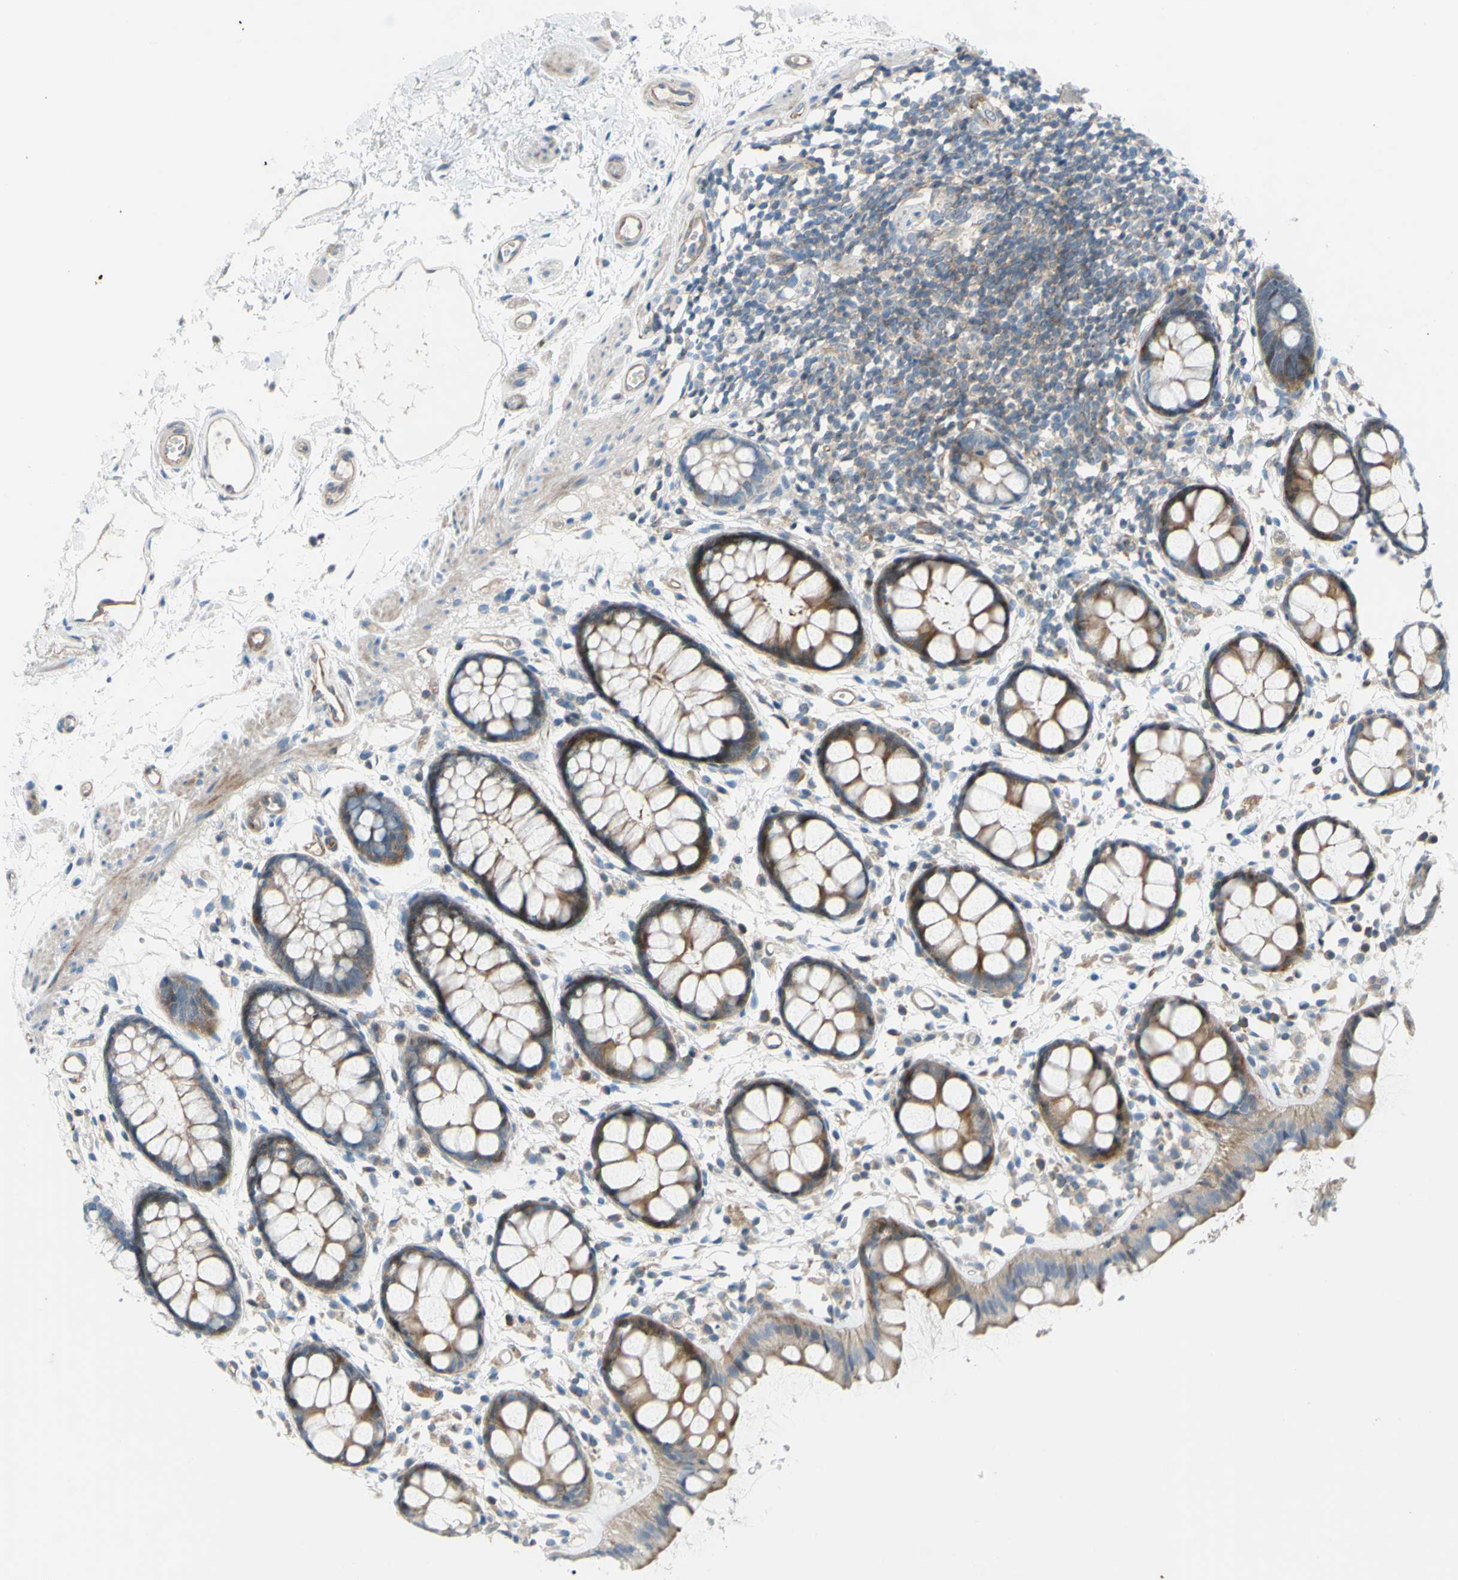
{"staining": {"intensity": "moderate", "quantity": ">75%", "location": "cytoplasmic/membranous"}, "tissue": "rectum", "cell_type": "Glandular cells", "image_type": "normal", "snomed": [{"axis": "morphology", "description": "Normal tissue, NOS"}, {"axis": "topography", "description": "Rectum"}], "caption": "IHC (DAB (3,3'-diaminobenzidine)) staining of benign human rectum displays moderate cytoplasmic/membranous protein positivity in about >75% of glandular cells.", "gene": "PAK2", "patient": {"sex": "female", "age": 66}}